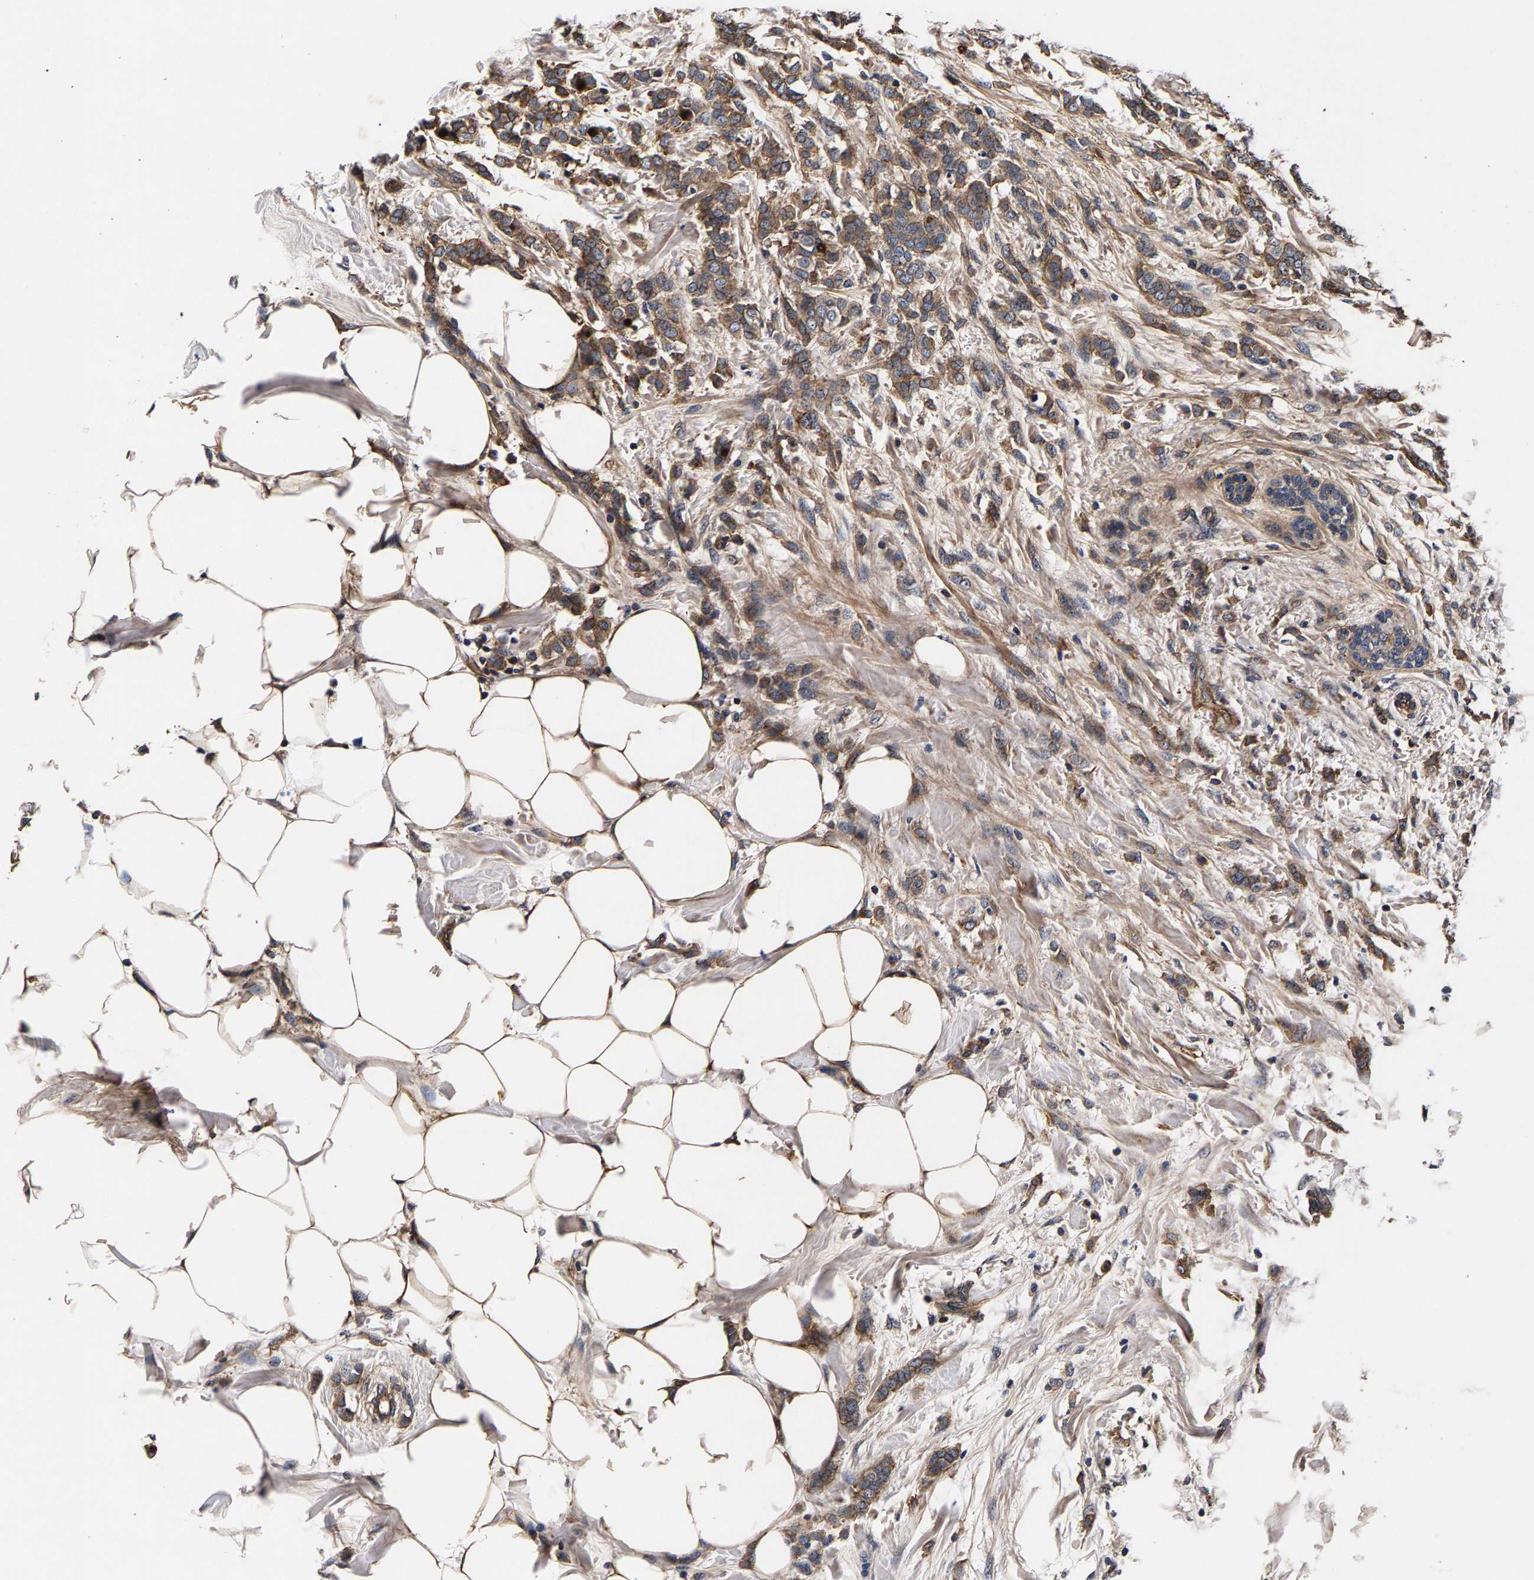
{"staining": {"intensity": "moderate", "quantity": ">75%", "location": "cytoplasmic/membranous"}, "tissue": "breast cancer", "cell_type": "Tumor cells", "image_type": "cancer", "snomed": [{"axis": "morphology", "description": "Lobular carcinoma, in situ"}, {"axis": "morphology", "description": "Lobular carcinoma"}, {"axis": "topography", "description": "Breast"}], "caption": "Protein staining by immunohistochemistry demonstrates moderate cytoplasmic/membranous expression in about >75% of tumor cells in lobular carcinoma (breast).", "gene": "MARCHF7", "patient": {"sex": "female", "age": 41}}